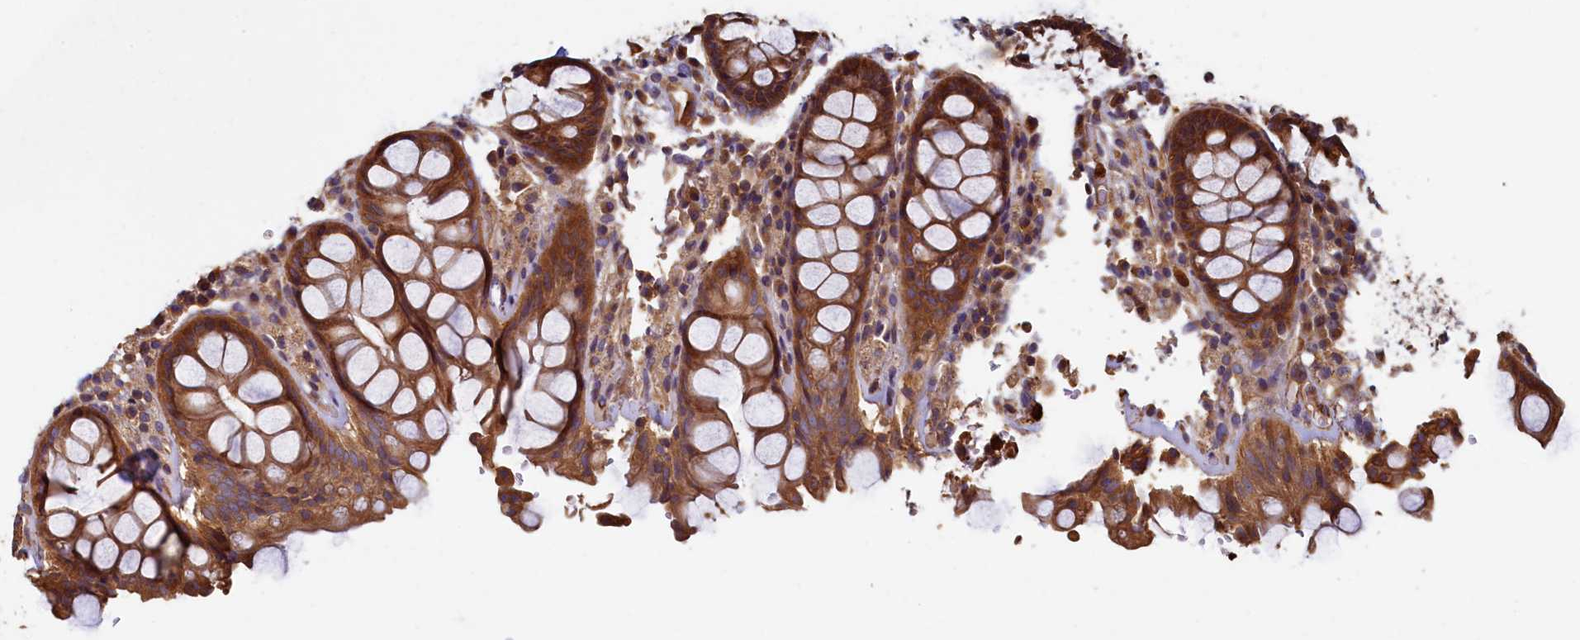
{"staining": {"intensity": "moderate", "quantity": ">75%", "location": "cytoplasmic/membranous"}, "tissue": "rectum", "cell_type": "Glandular cells", "image_type": "normal", "snomed": [{"axis": "morphology", "description": "Normal tissue, NOS"}, {"axis": "topography", "description": "Rectum"}], "caption": "Immunohistochemical staining of normal rectum displays moderate cytoplasmic/membranous protein staining in about >75% of glandular cells.", "gene": "CCDC102B", "patient": {"sex": "male", "age": 64}}